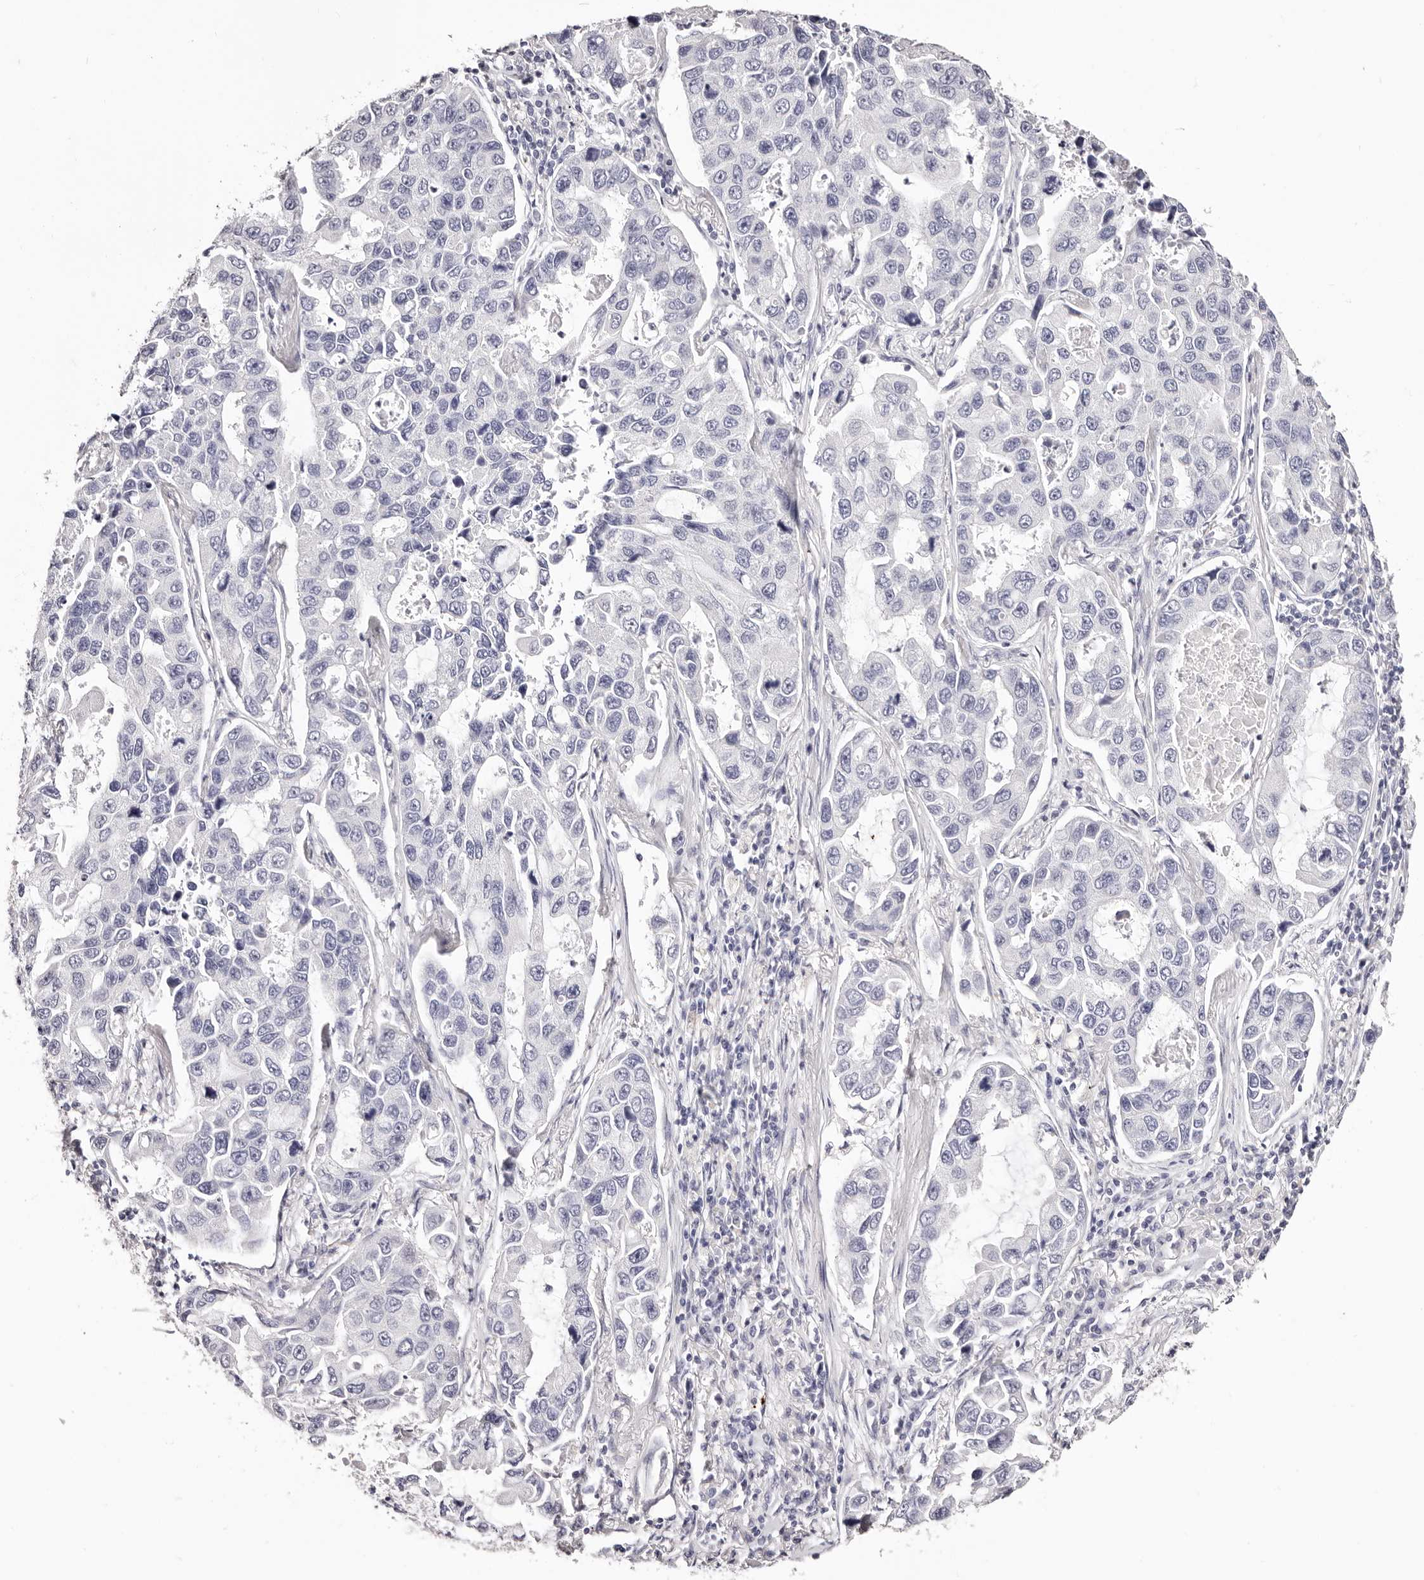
{"staining": {"intensity": "negative", "quantity": "none", "location": "none"}, "tissue": "lung cancer", "cell_type": "Tumor cells", "image_type": "cancer", "snomed": [{"axis": "morphology", "description": "Adenocarcinoma, NOS"}, {"axis": "topography", "description": "Lung"}], "caption": "Immunohistochemical staining of human lung cancer (adenocarcinoma) shows no significant staining in tumor cells.", "gene": "PF4", "patient": {"sex": "male", "age": 64}}